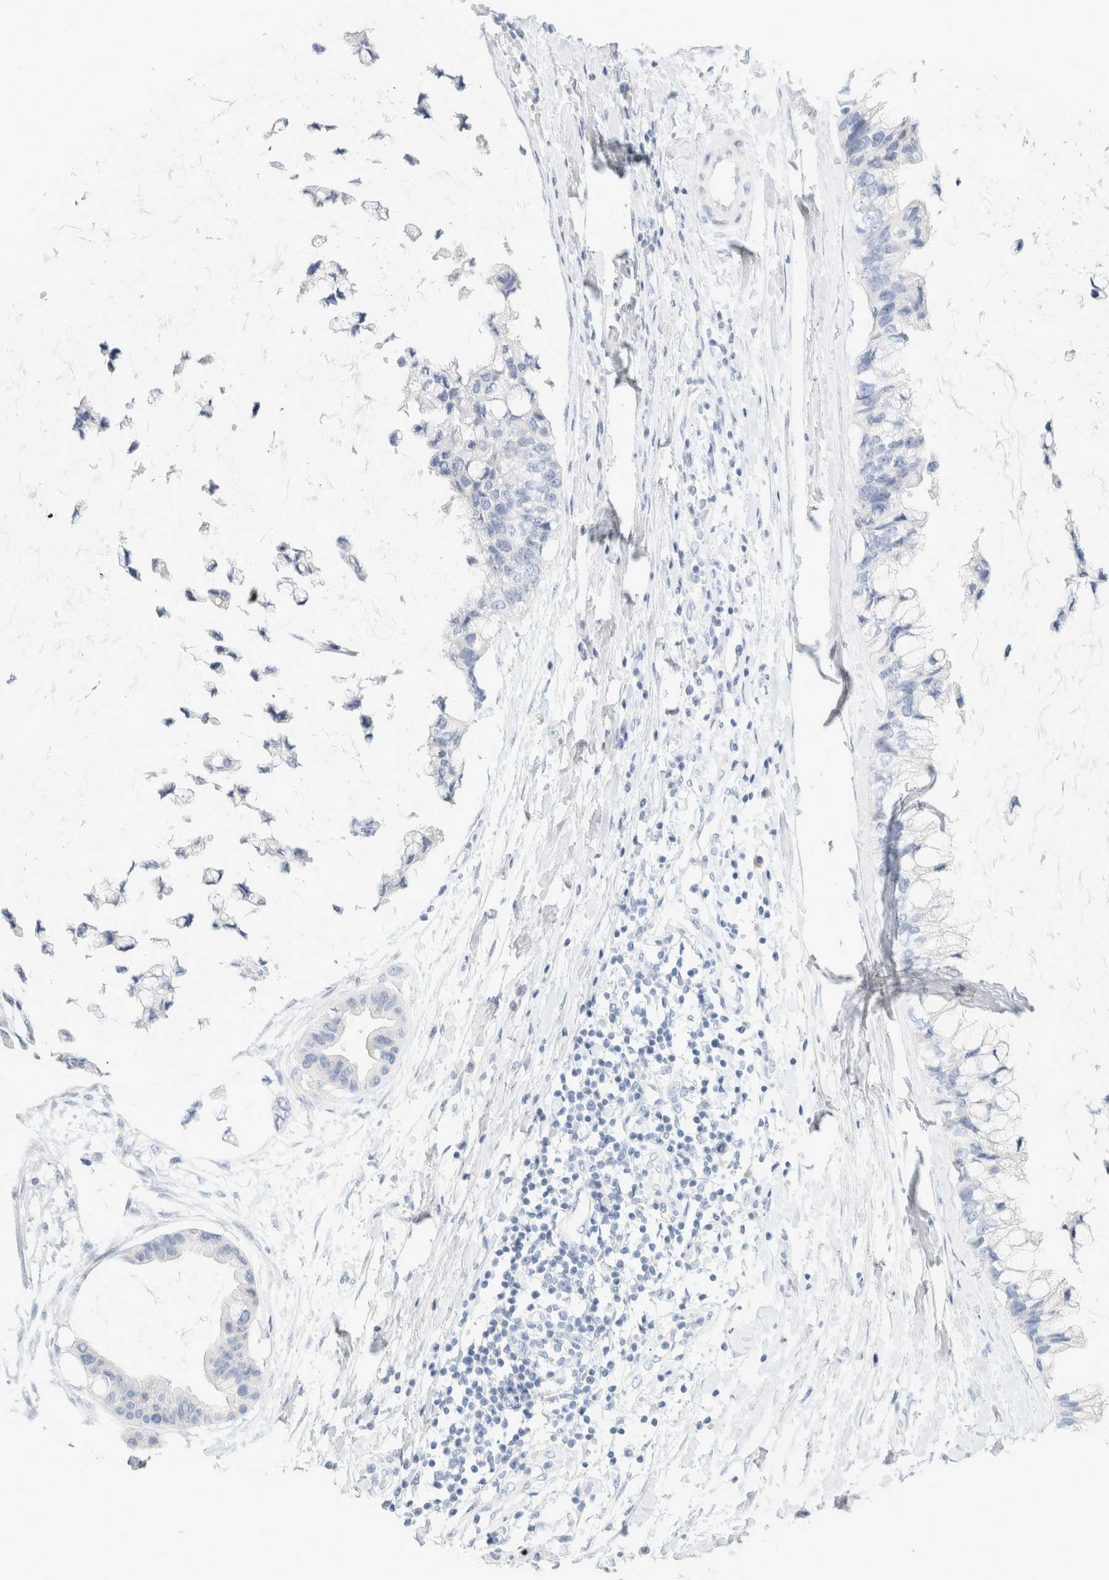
{"staining": {"intensity": "negative", "quantity": "none", "location": "none"}, "tissue": "ovarian cancer", "cell_type": "Tumor cells", "image_type": "cancer", "snomed": [{"axis": "morphology", "description": "Cystadenocarcinoma, mucinous, NOS"}, {"axis": "topography", "description": "Ovary"}], "caption": "High magnification brightfield microscopy of ovarian mucinous cystadenocarcinoma stained with DAB (brown) and counterstained with hematoxylin (blue): tumor cells show no significant positivity.", "gene": "CPQ", "patient": {"sex": "female", "age": 39}}